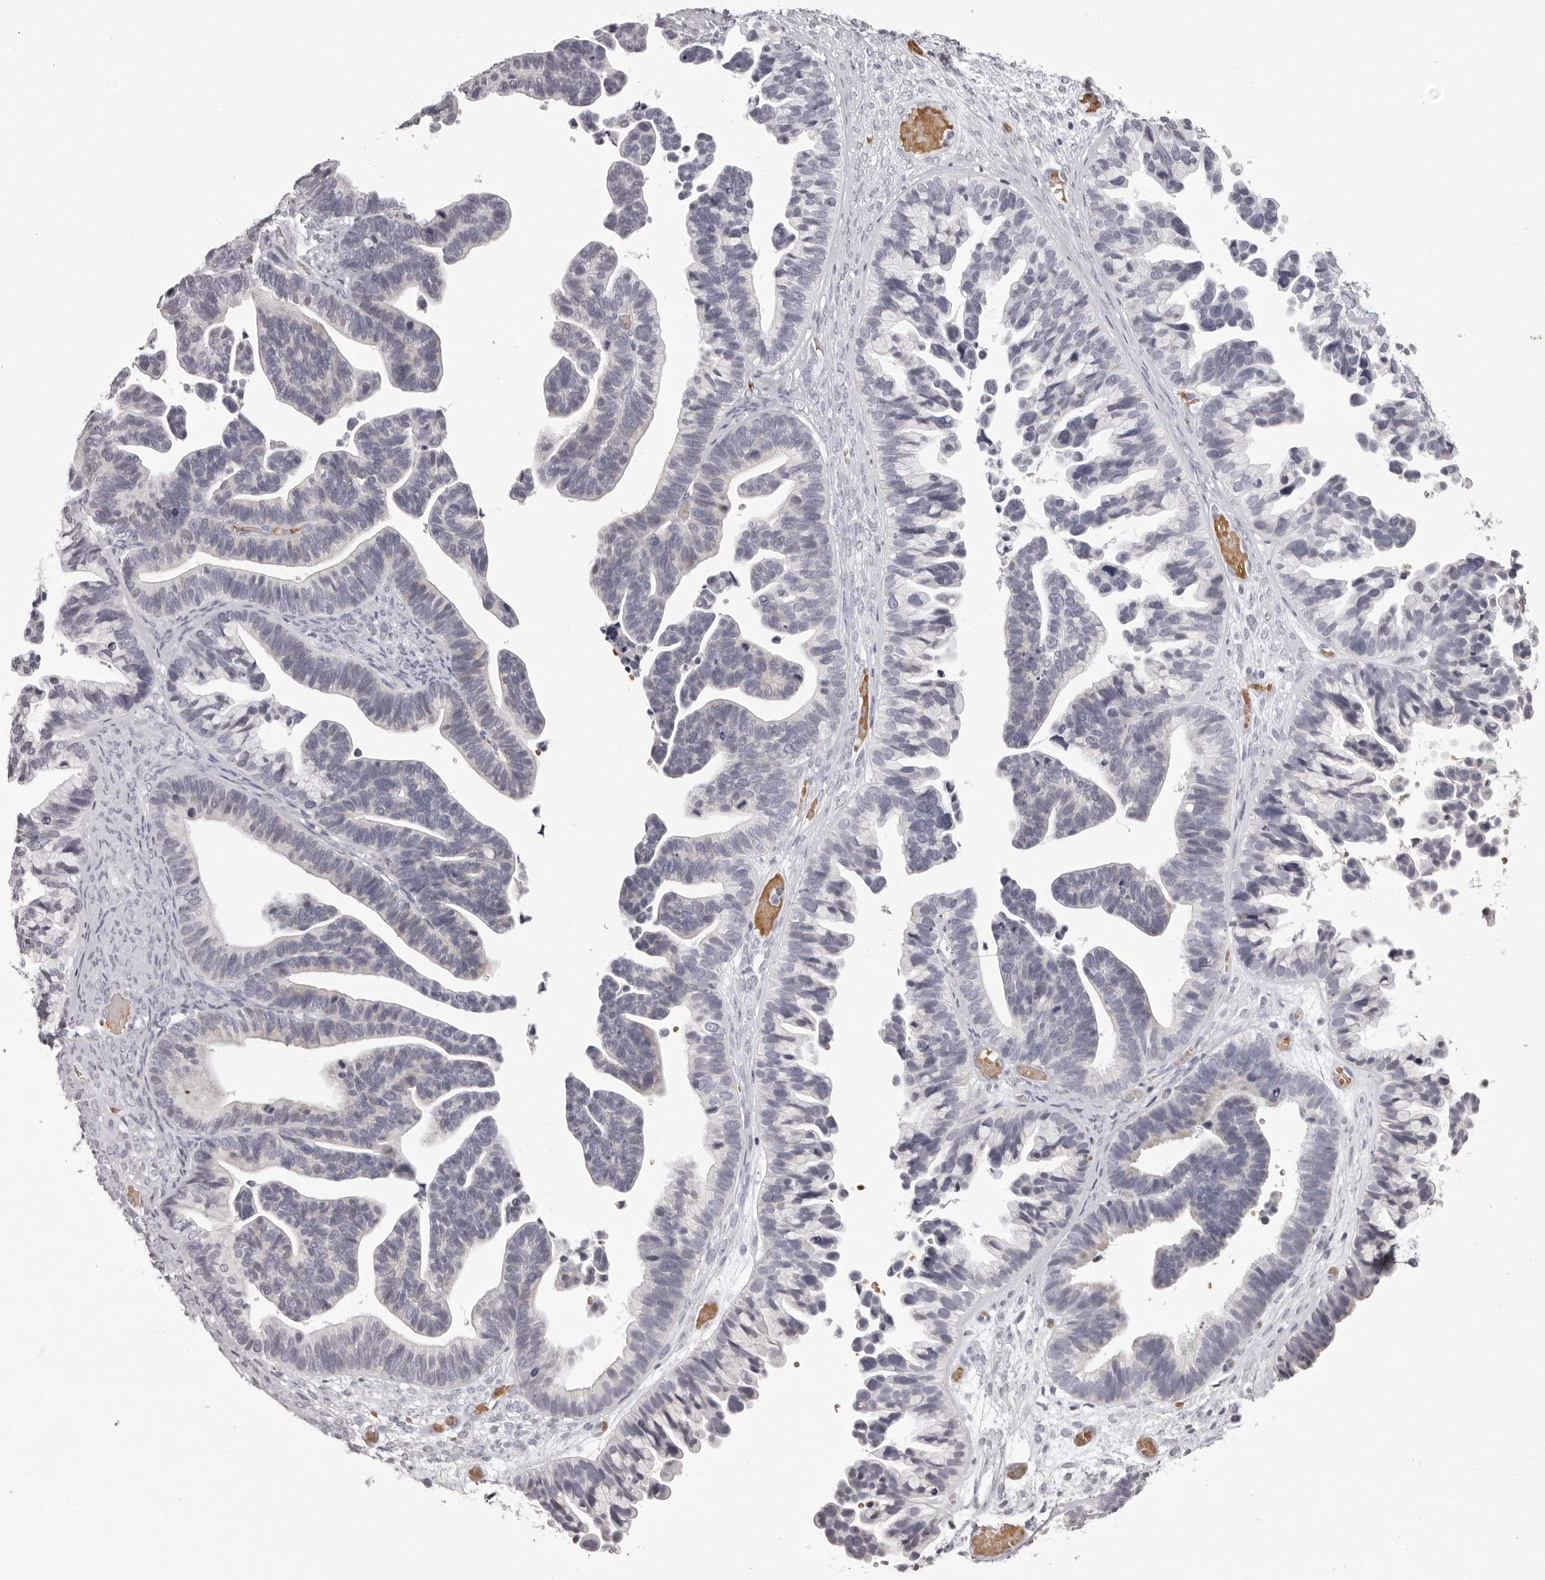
{"staining": {"intensity": "negative", "quantity": "none", "location": "none"}, "tissue": "ovarian cancer", "cell_type": "Tumor cells", "image_type": "cancer", "snomed": [{"axis": "morphology", "description": "Cystadenocarcinoma, serous, NOS"}, {"axis": "topography", "description": "Ovary"}], "caption": "This histopathology image is of ovarian cancer stained with immunohistochemistry to label a protein in brown with the nuclei are counter-stained blue. There is no positivity in tumor cells.", "gene": "C8orf74", "patient": {"sex": "female", "age": 56}}